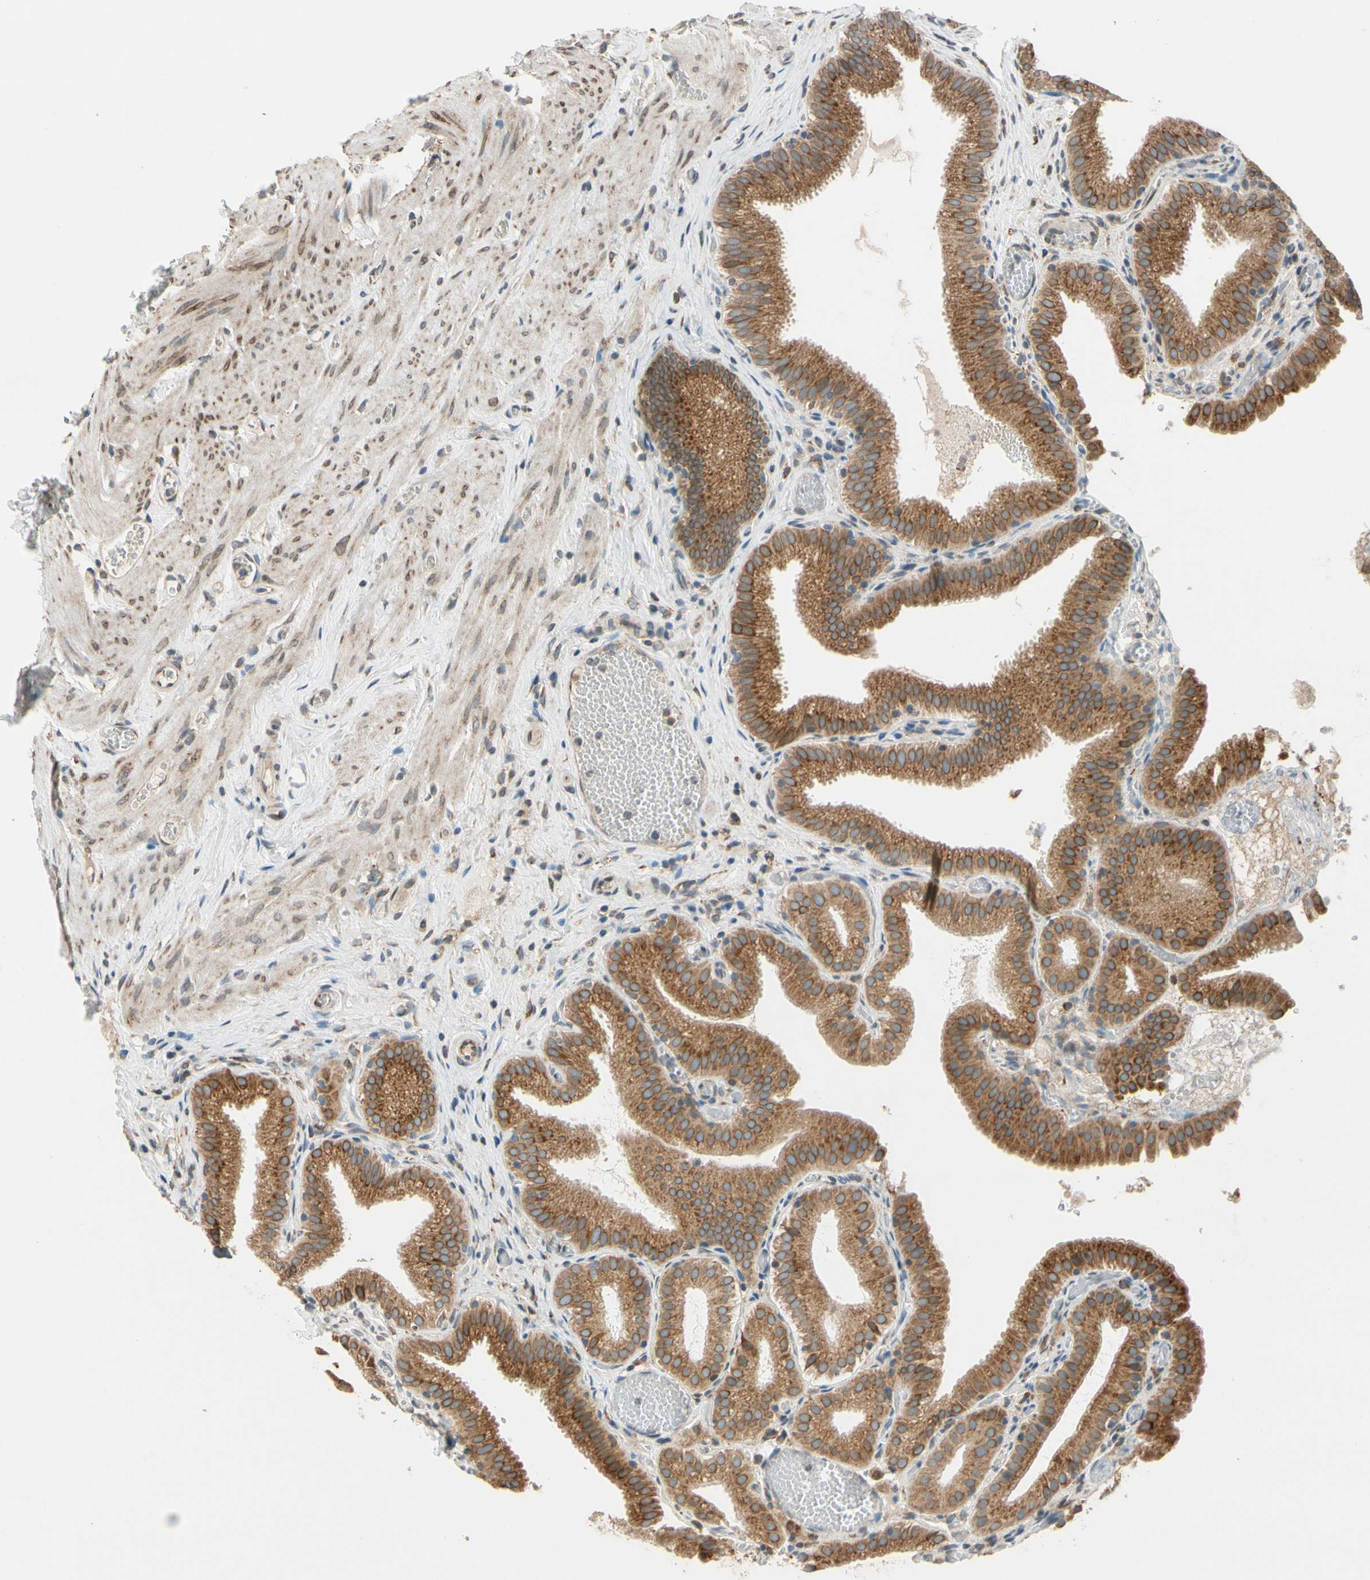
{"staining": {"intensity": "strong", "quantity": ">75%", "location": "cytoplasmic/membranous"}, "tissue": "gallbladder", "cell_type": "Glandular cells", "image_type": "normal", "snomed": [{"axis": "morphology", "description": "Normal tissue, NOS"}, {"axis": "topography", "description": "Gallbladder"}], "caption": "Immunohistochemistry photomicrograph of normal gallbladder: gallbladder stained using immunohistochemistry (IHC) displays high levels of strong protein expression localized specifically in the cytoplasmic/membranous of glandular cells, appearing as a cytoplasmic/membranous brown color.", "gene": "RPN2", "patient": {"sex": "male", "age": 54}}